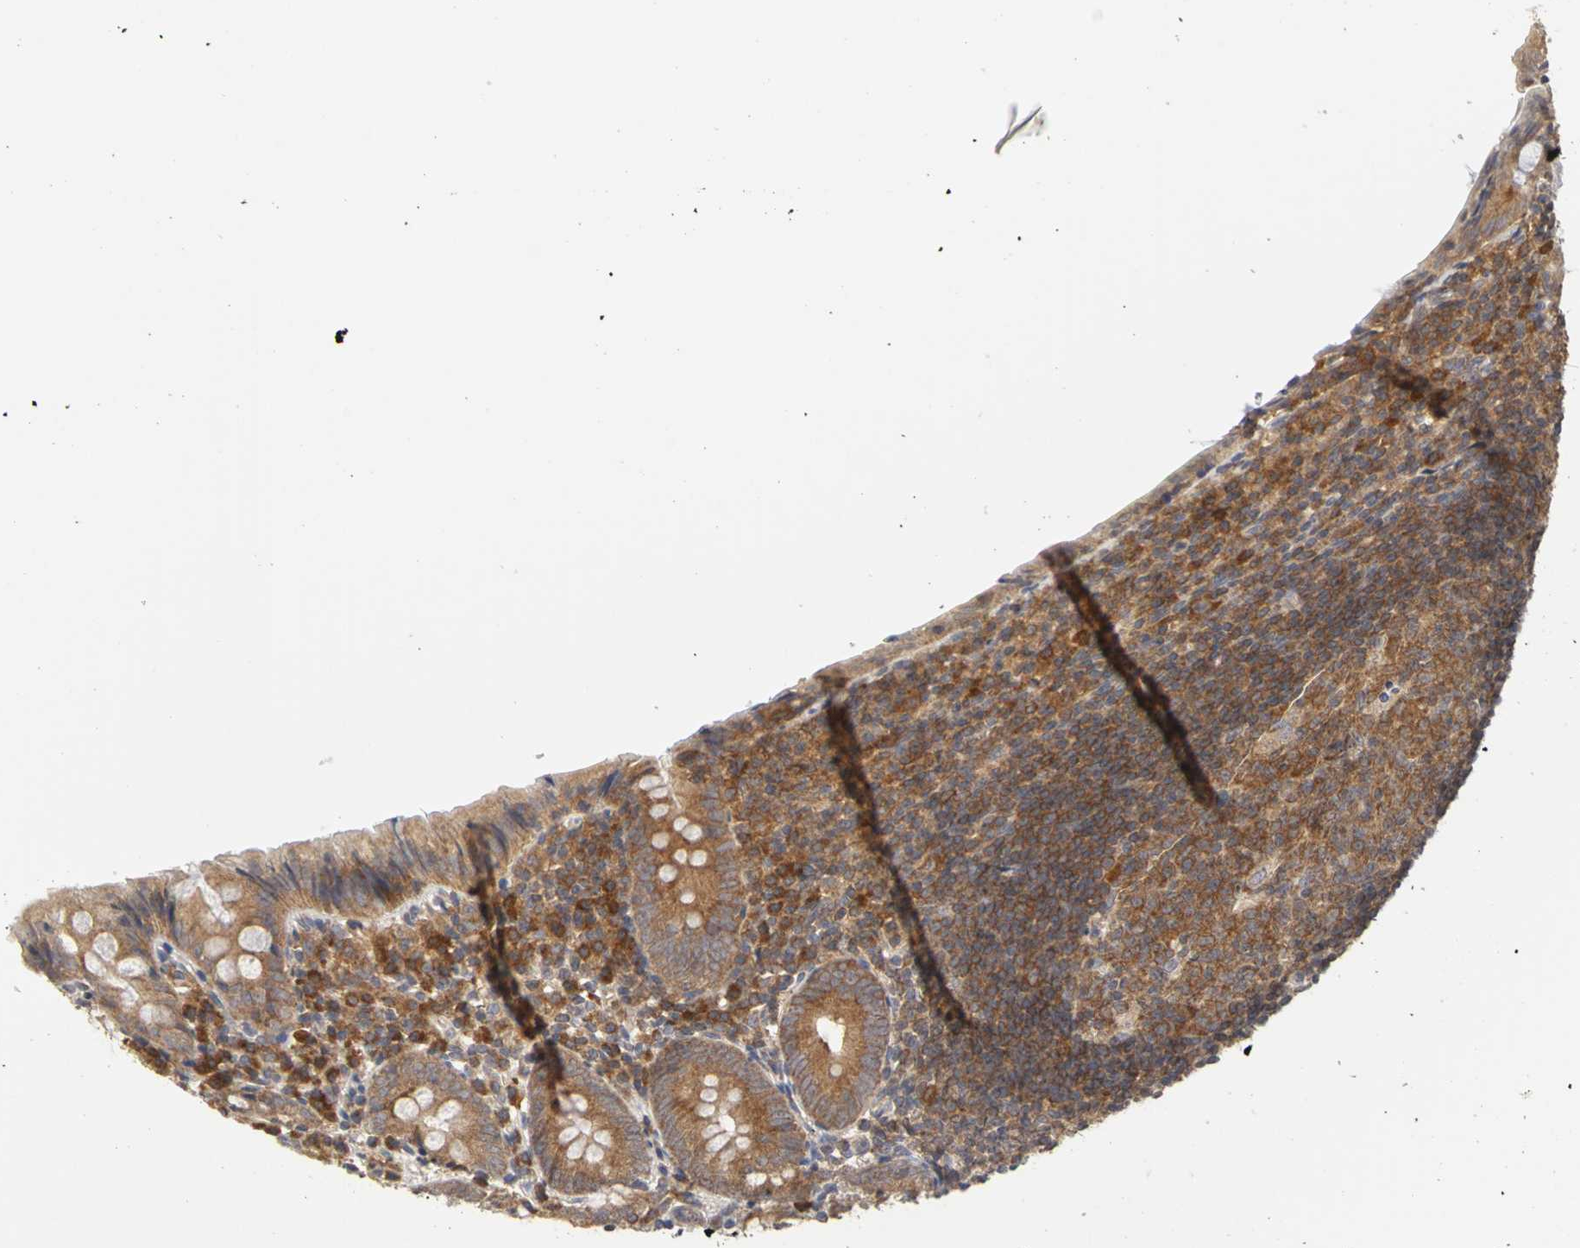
{"staining": {"intensity": "moderate", "quantity": ">75%", "location": "cytoplasmic/membranous"}, "tissue": "appendix", "cell_type": "Glandular cells", "image_type": "normal", "snomed": [{"axis": "morphology", "description": "Normal tissue, NOS"}, {"axis": "topography", "description": "Appendix"}], "caption": "Immunohistochemistry (IHC) of benign human appendix displays medium levels of moderate cytoplasmic/membranous staining in about >75% of glandular cells. The staining was performed using DAB to visualize the protein expression in brown, while the nuclei were stained in blue with hematoxylin (Magnification: 20x).", "gene": "IRAK1", "patient": {"sex": "female", "age": 10}}